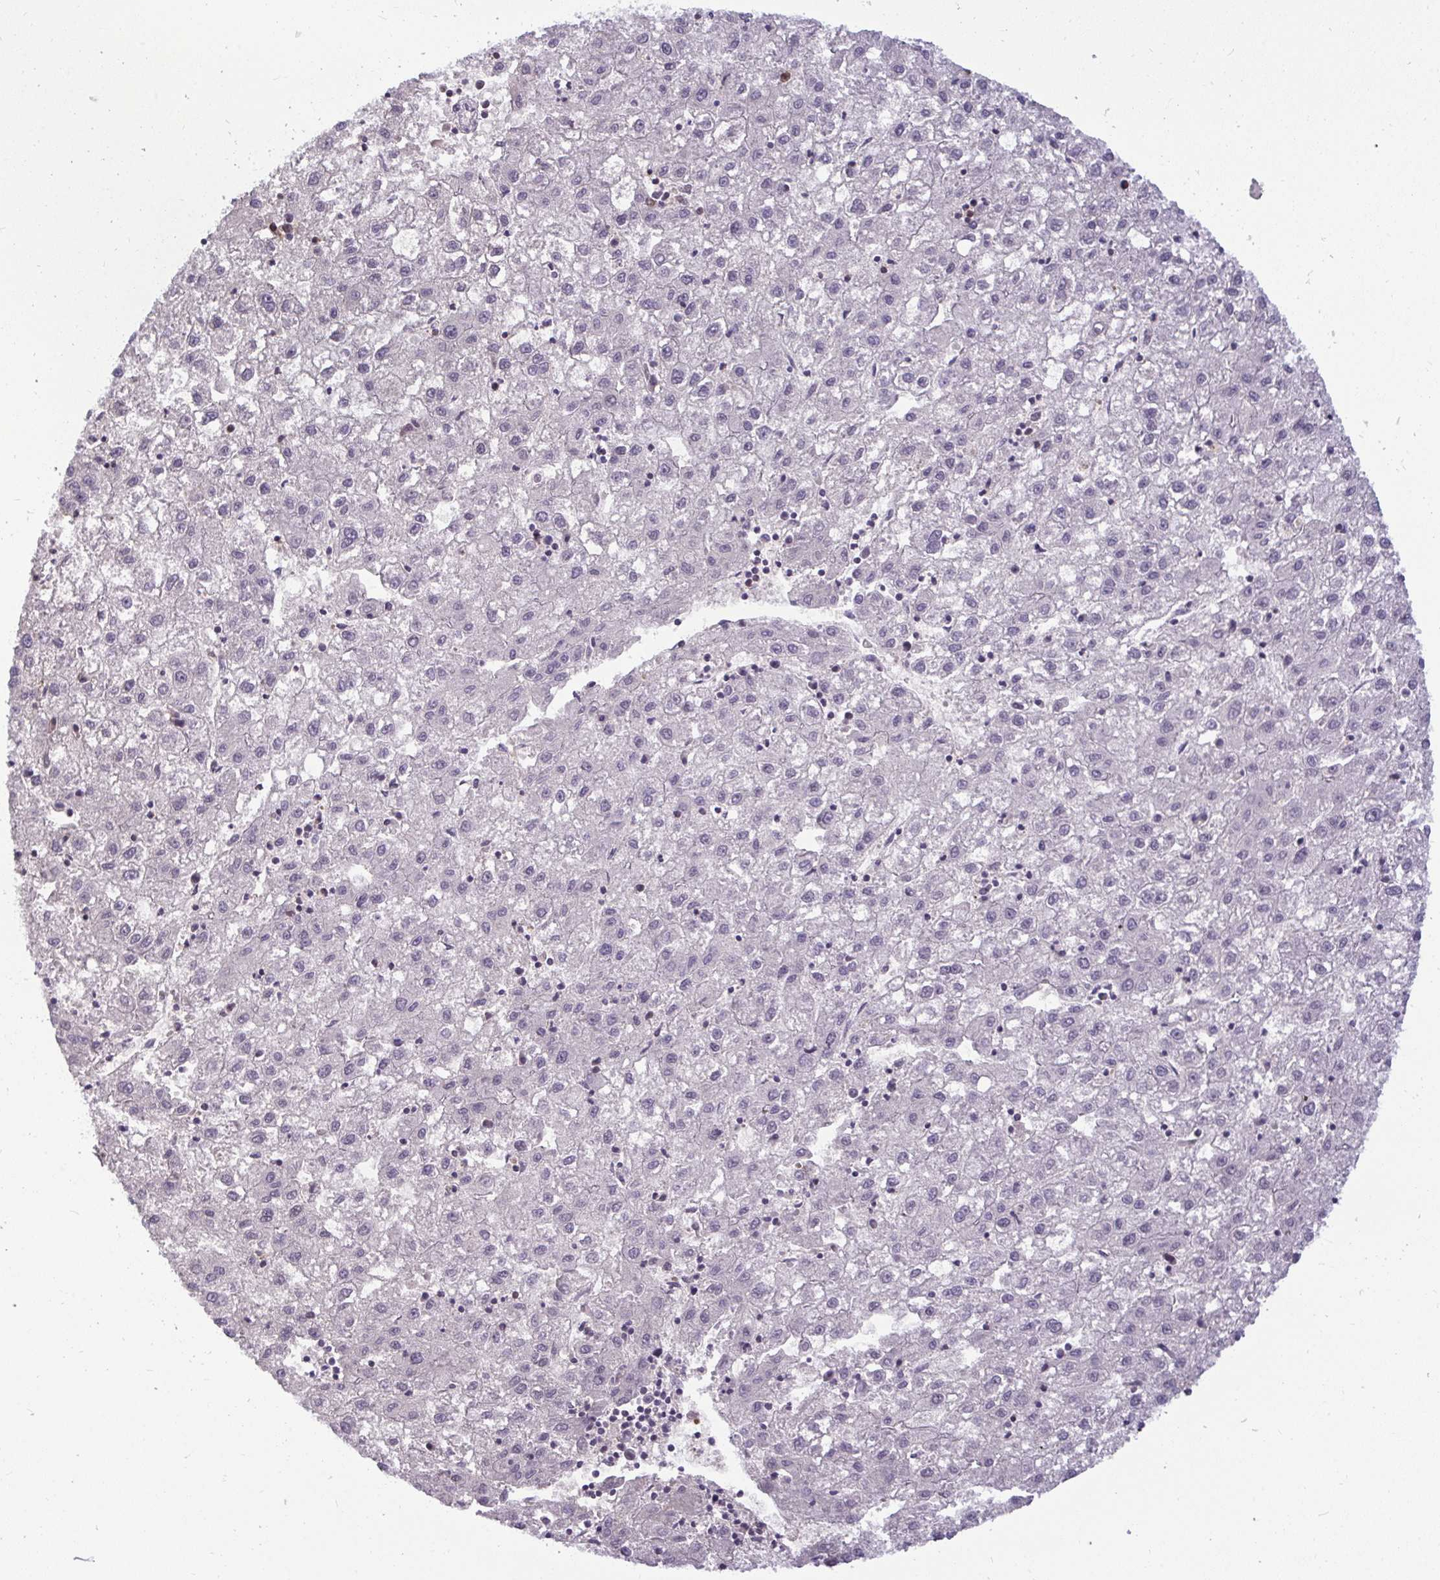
{"staining": {"intensity": "negative", "quantity": "none", "location": "none"}, "tissue": "liver cancer", "cell_type": "Tumor cells", "image_type": "cancer", "snomed": [{"axis": "morphology", "description": "Carcinoma, Hepatocellular, NOS"}, {"axis": "topography", "description": "Liver"}], "caption": "The micrograph reveals no significant positivity in tumor cells of hepatocellular carcinoma (liver).", "gene": "JPT1", "patient": {"sex": "male", "age": 72}}